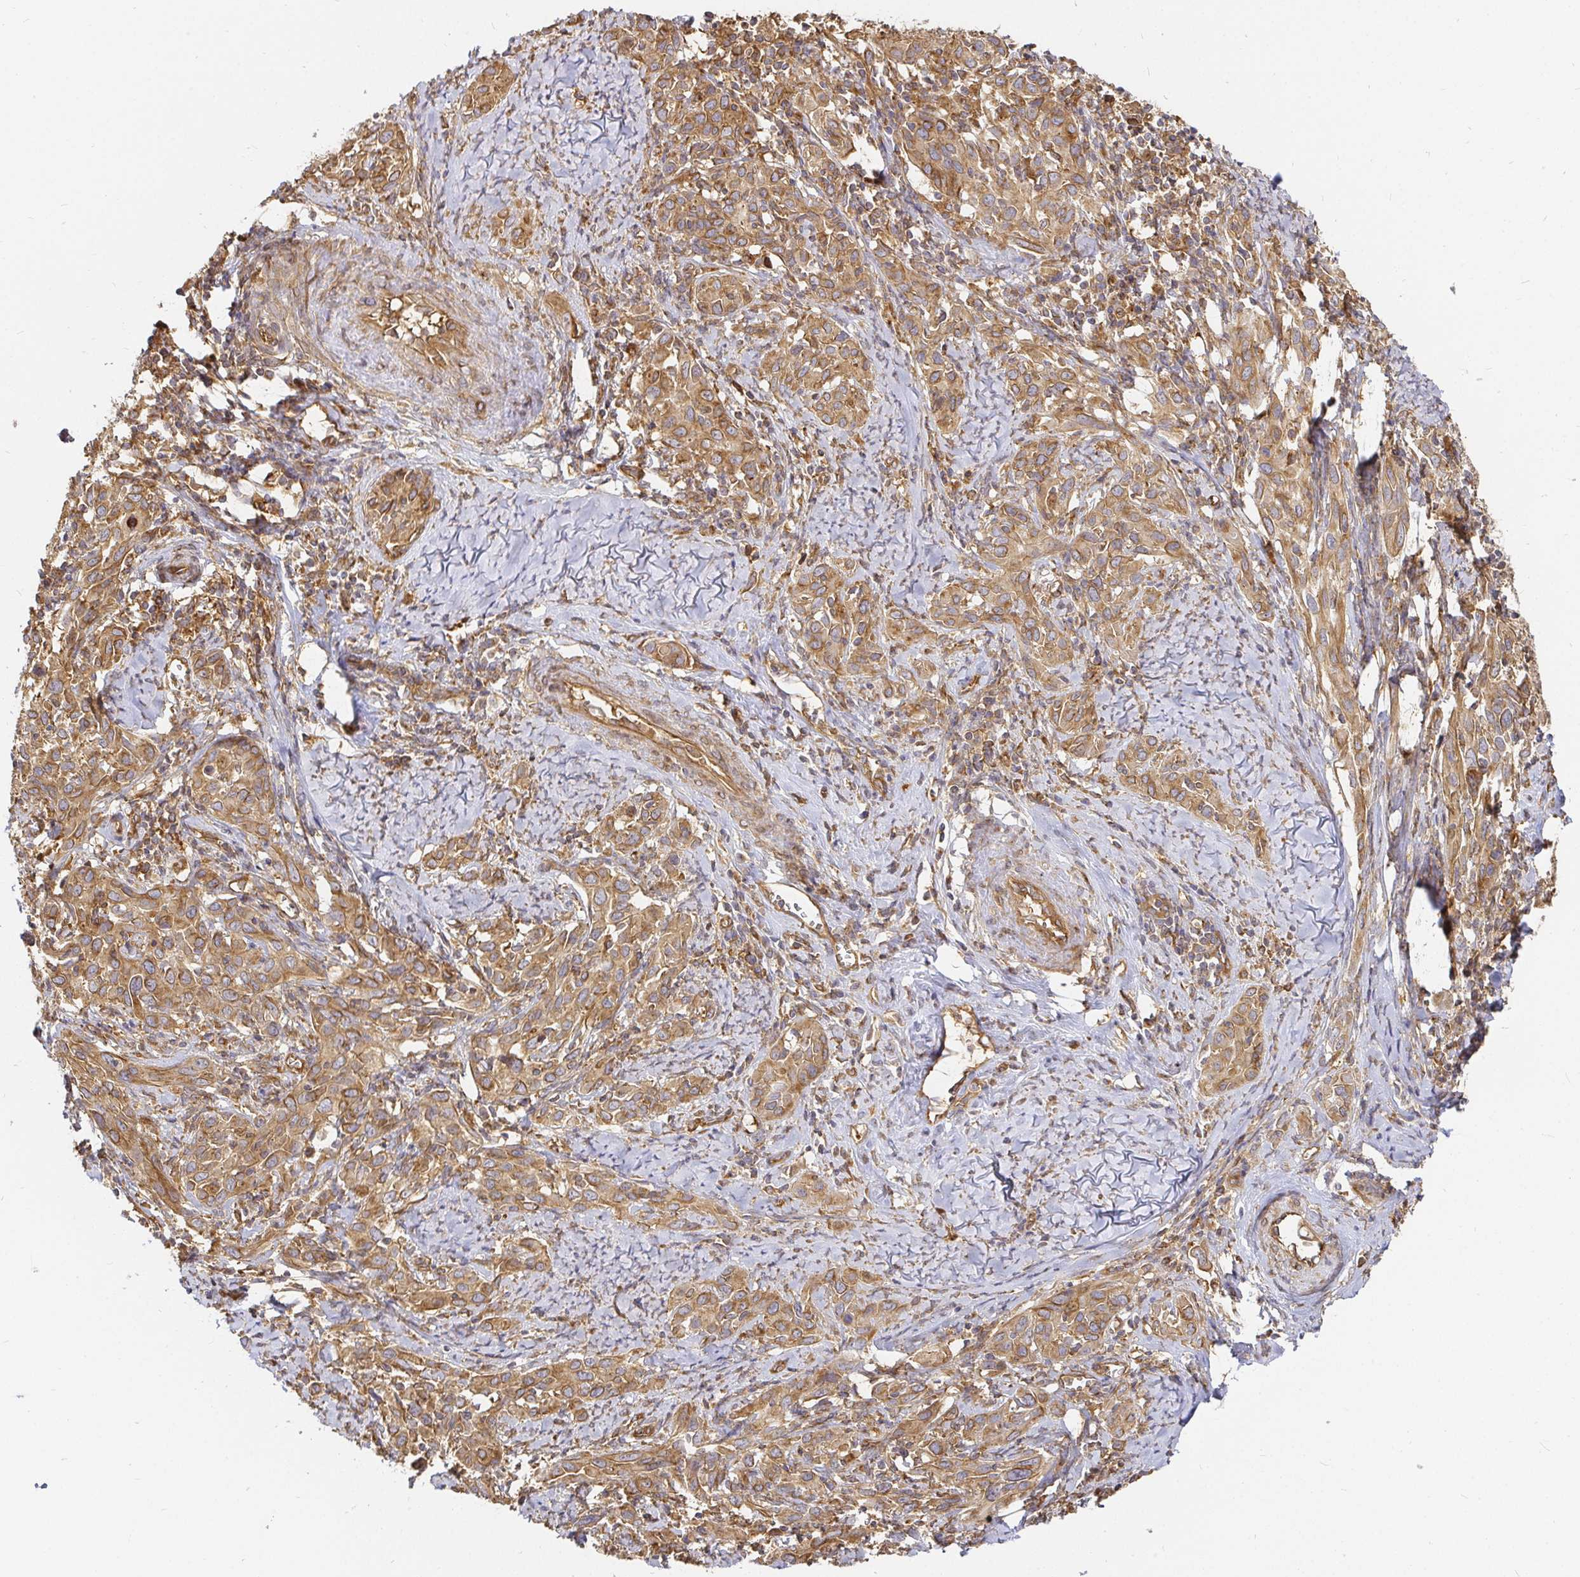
{"staining": {"intensity": "moderate", "quantity": ">75%", "location": "cytoplasmic/membranous"}, "tissue": "cervical cancer", "cell_type": "Tumor cells", "image_type": "cancer", "snomed": [{"axis": "morphology", "description": "Squamous cell carcinoma, NOS"}, {"axis": "topography", "description": "Cervix"}], "caption": "An immunohistochemistry (IHC) micrograph of neoplastic tissue is shown. Protein staining in brown shows moderate cytoplasmic/membranous positivity in squamous cell carcinoma (cervical) within tumor cells. The staining was performed using DAB (3,3'-diaminobenzidine) to visualize the protein expression in brown, while the nuclei were stained in blue with hematoxylin (Magnification: 20x).", "gene": "KIF5B", "patient": {"sex": "female", "age": 51}}